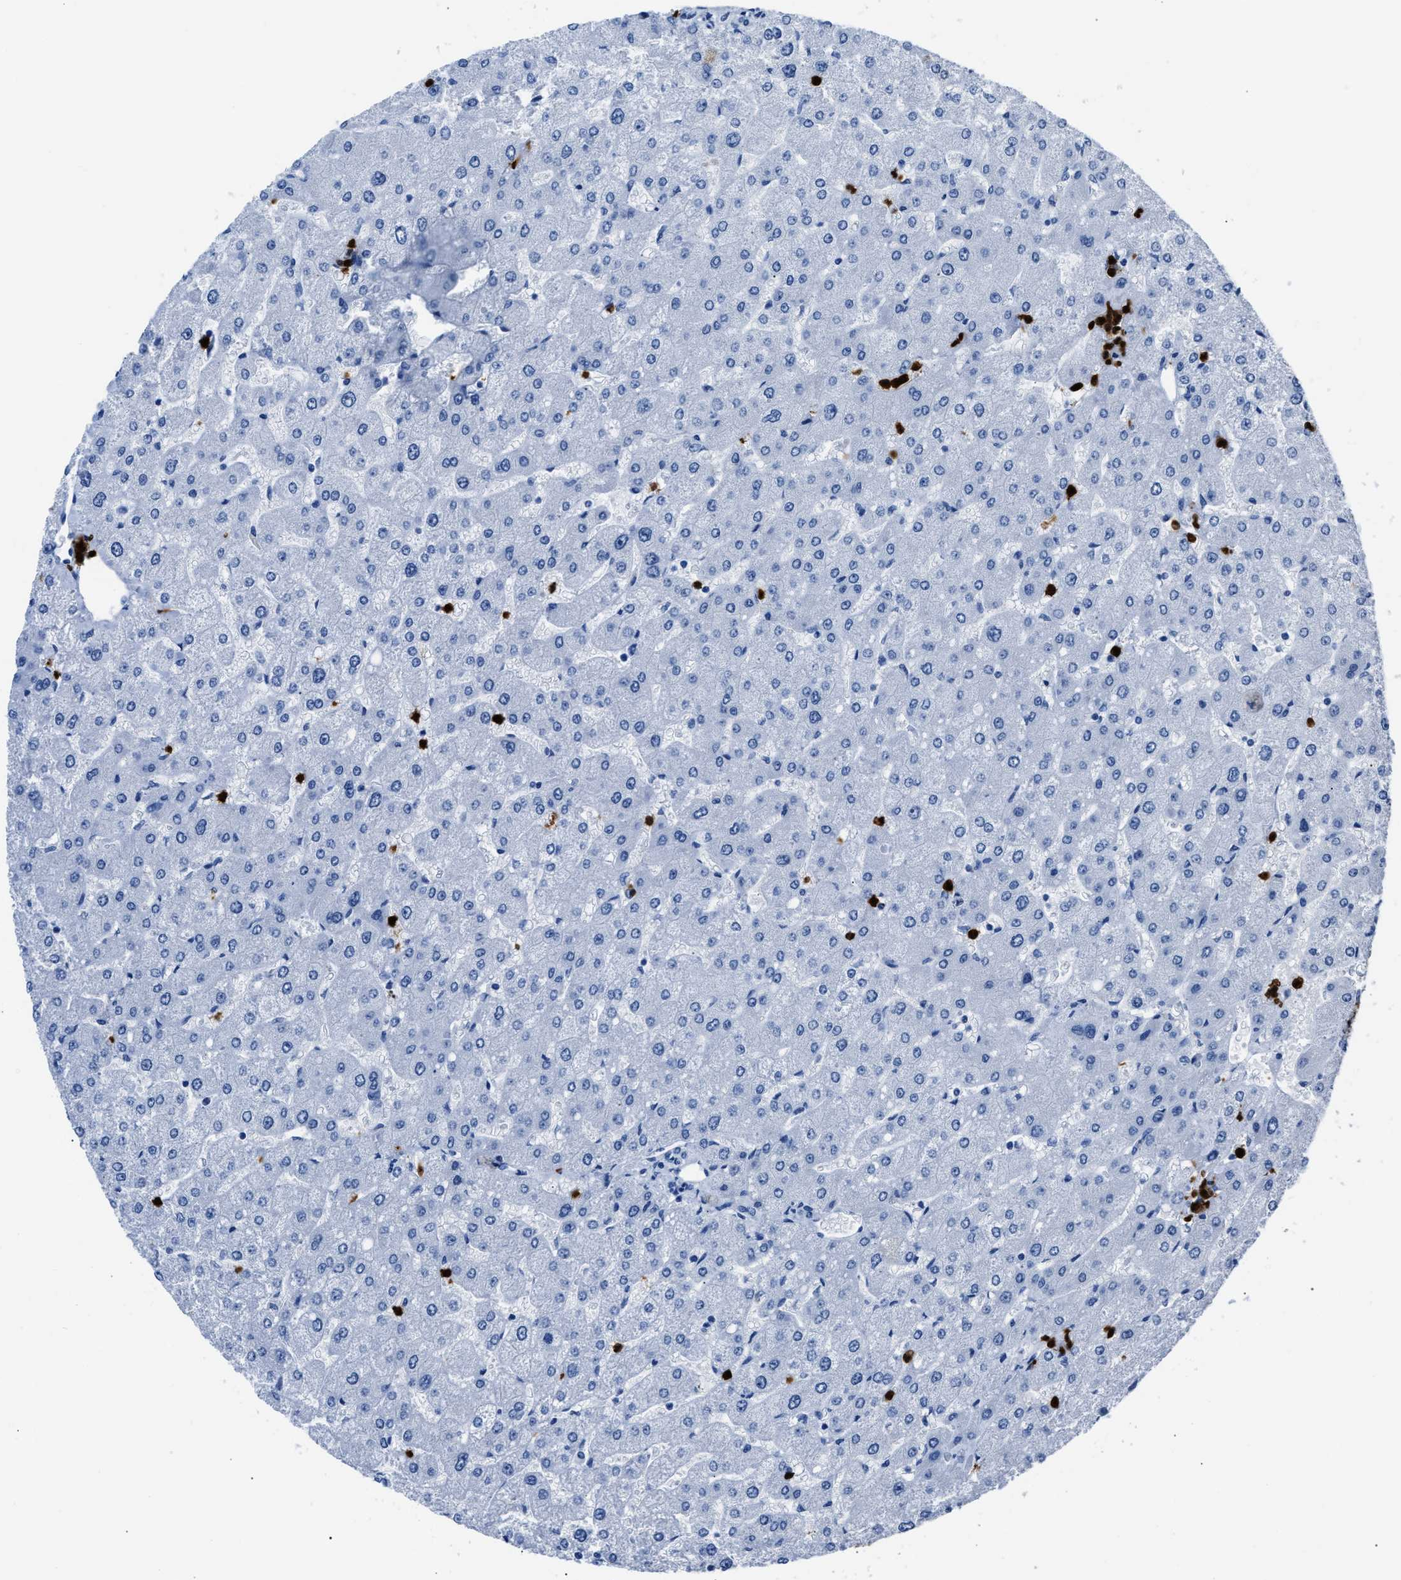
{"staining": {"intensity": "negative", "quantity": "none", "location": "none"}, "tissue": "liver", "cell_type": "Cholangiocytes", "image_type": "normal", "snomed": [{"axis": "morphology", "description": "Normal tissue, NOS"}, {"axis": "topography", "description": "Liver"}], "caption": "The image demonstrates no significant staining in cholangiocytes of liver. Nuclei are stained in blue.", "gene": "S100P", "patient": {"sex": "male", "age": 55}}